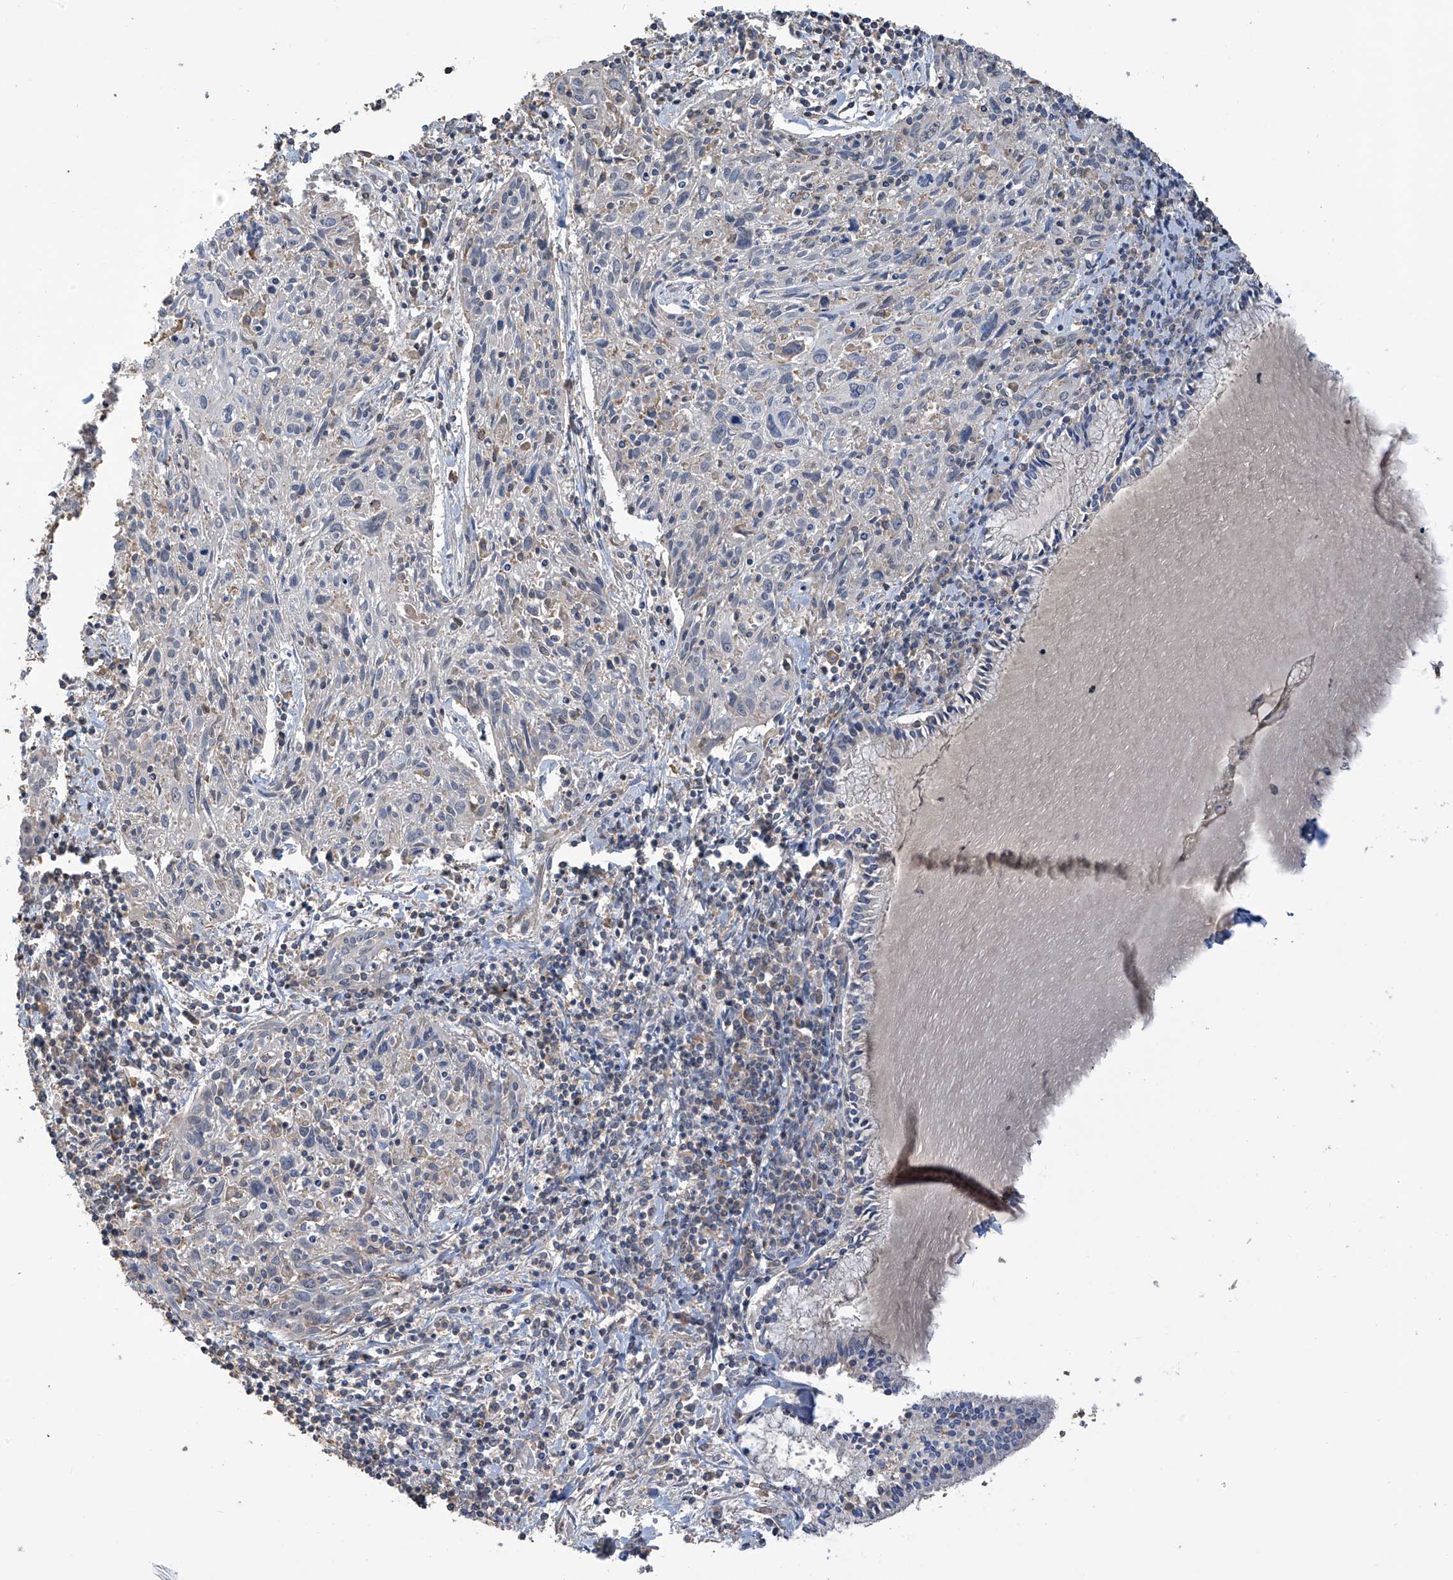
{"staining": {"intensity": "negative", "quantity": "none", "location": "none"}, "tissue": "cervical cancer", "cell_type": "Tumor cells", "image_type": "cancer", "snomed": [{"axis": "morphology", "description": "Squamous cell carcinoma, NOS"}, {"axis": "topography", "description": "Cervix"}], "caption": "High power microscopy micrograph of an IHC image of cervical cancer, revealing no significant staining in tumor cells. (Stains: DAB immunohistochemistry (IHC) with hematoxylin counter stain, Microscopy: brightfield microscopy at high magnification).", "gene": "SLFN14", "patient": {"sex": "female", "age": 51}}